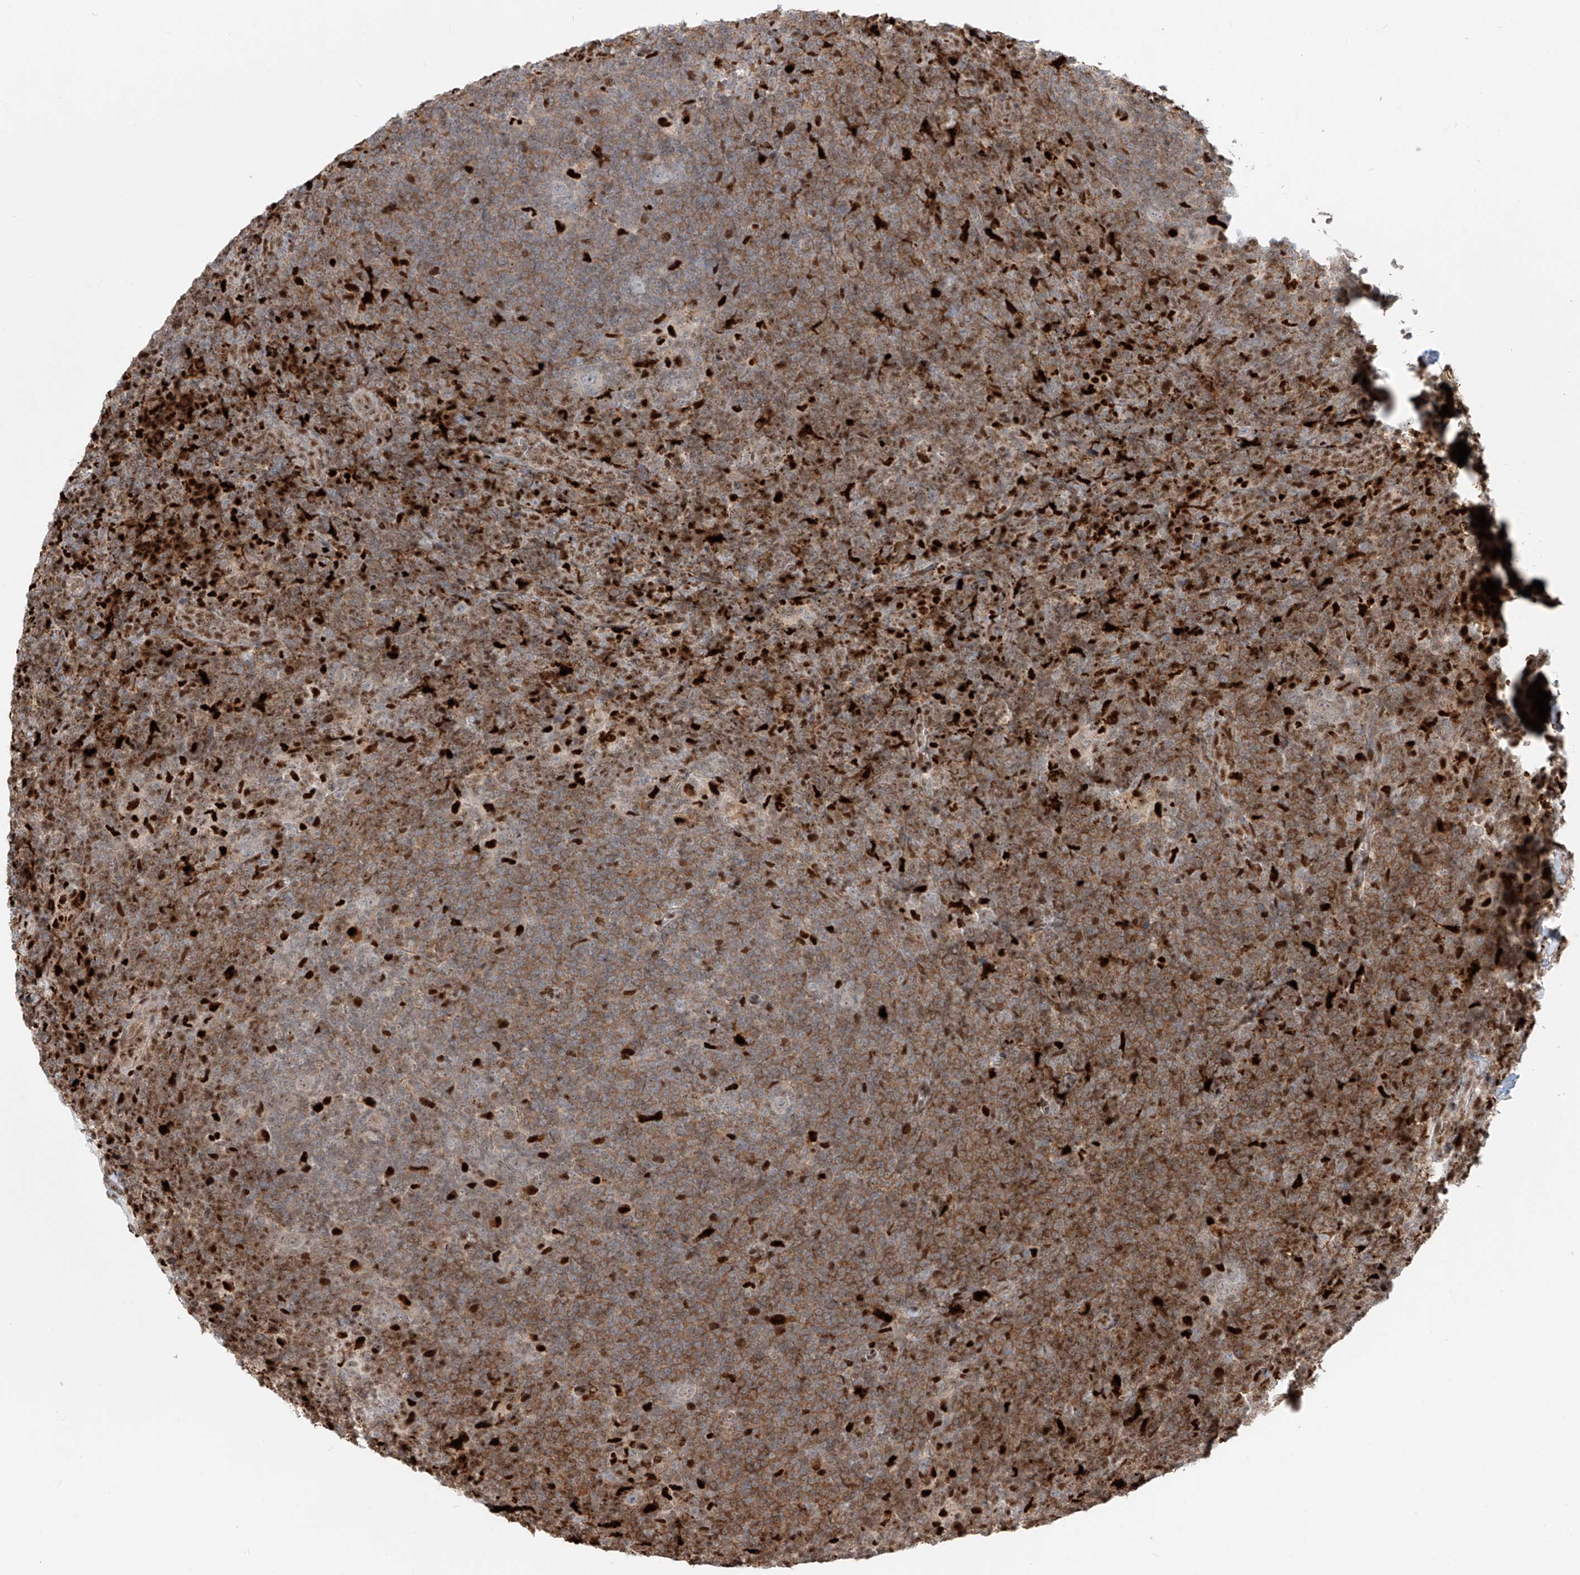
{"staining": {"intensity": "negative", "quantity": "none", "location": "none"}, "tissue": "lymphoma", "cell_type": "Tumor cells", "image_type": "cancer", "snomed": [{"axis": "morphology", "description": "Hodgkin's disease, NOS"}, {"axis": "topography", "description": "Lymph node"}], "caption": "IHC photomicrograph of lymphoma stained for a protein (brown), which exhibits no expression in tumor cells. (DAB (3,3'-diaminobenzidine) immunohistochemistry (IHC) visualized using brightfield microscopy, high magnification).", "gene": "DZIP1L", "patient": {"sex": "female", "age": 57}}